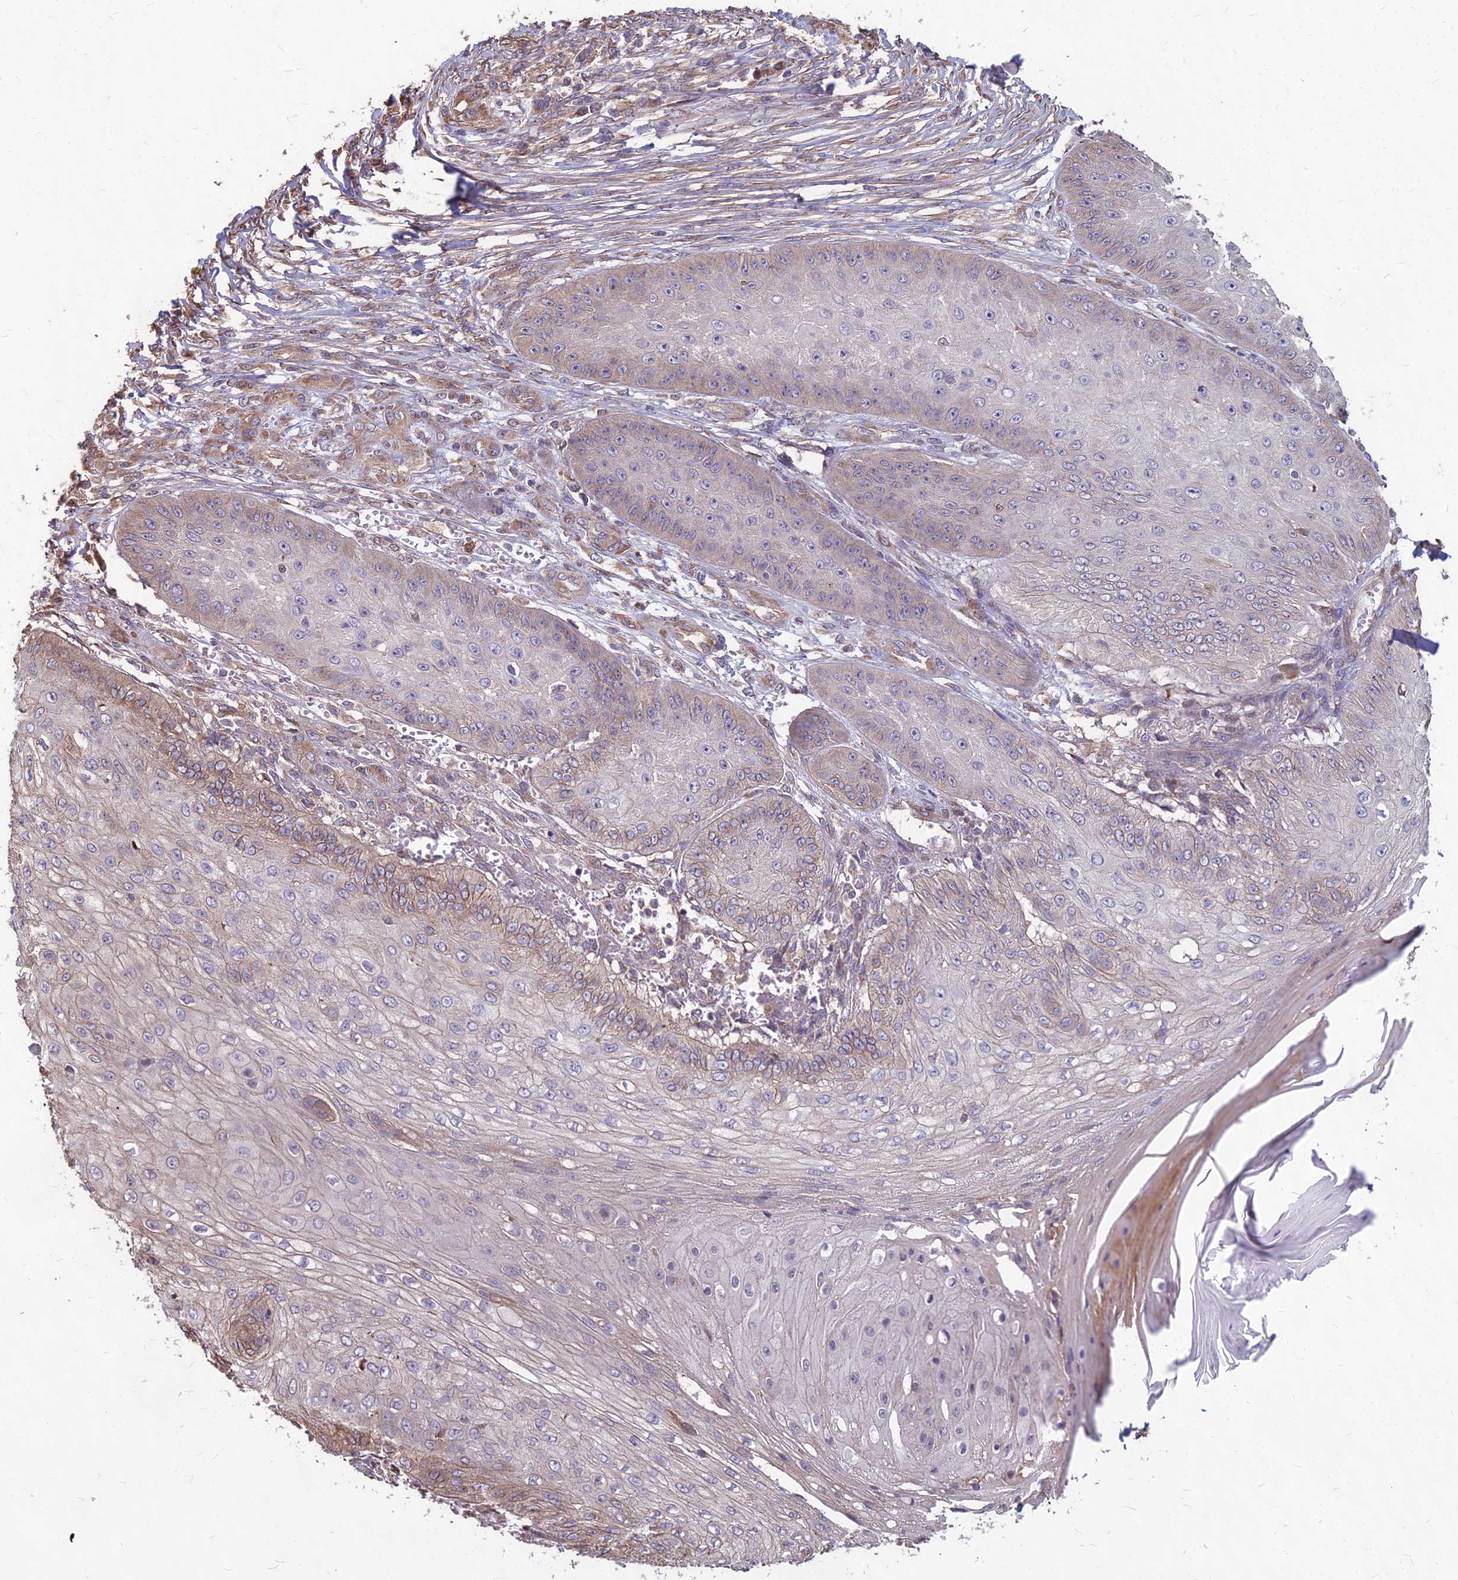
{"staining": {"intensity": "moderate", "quantity": "<25%", "location": "cytoplasmic/membranous"}, "tissue": "skin cancer", "cell_type": "Tumor cells", "image_type": "cancer", "snomed": [{"axis": "morphology", "description": "Squamous cell carcinoma, NOS"}, {"axis": "topography", "description": "Skin"}], "caption": "Immunohistochemistry (IHC) of human skin squamous cell carcinoma demonstrates low levels of moderate cytoplasmic/membranous positivity in approximately <25% of tumor cells.", "gene": "LSM6", "patient": {"sex": "male", "age": 70}}